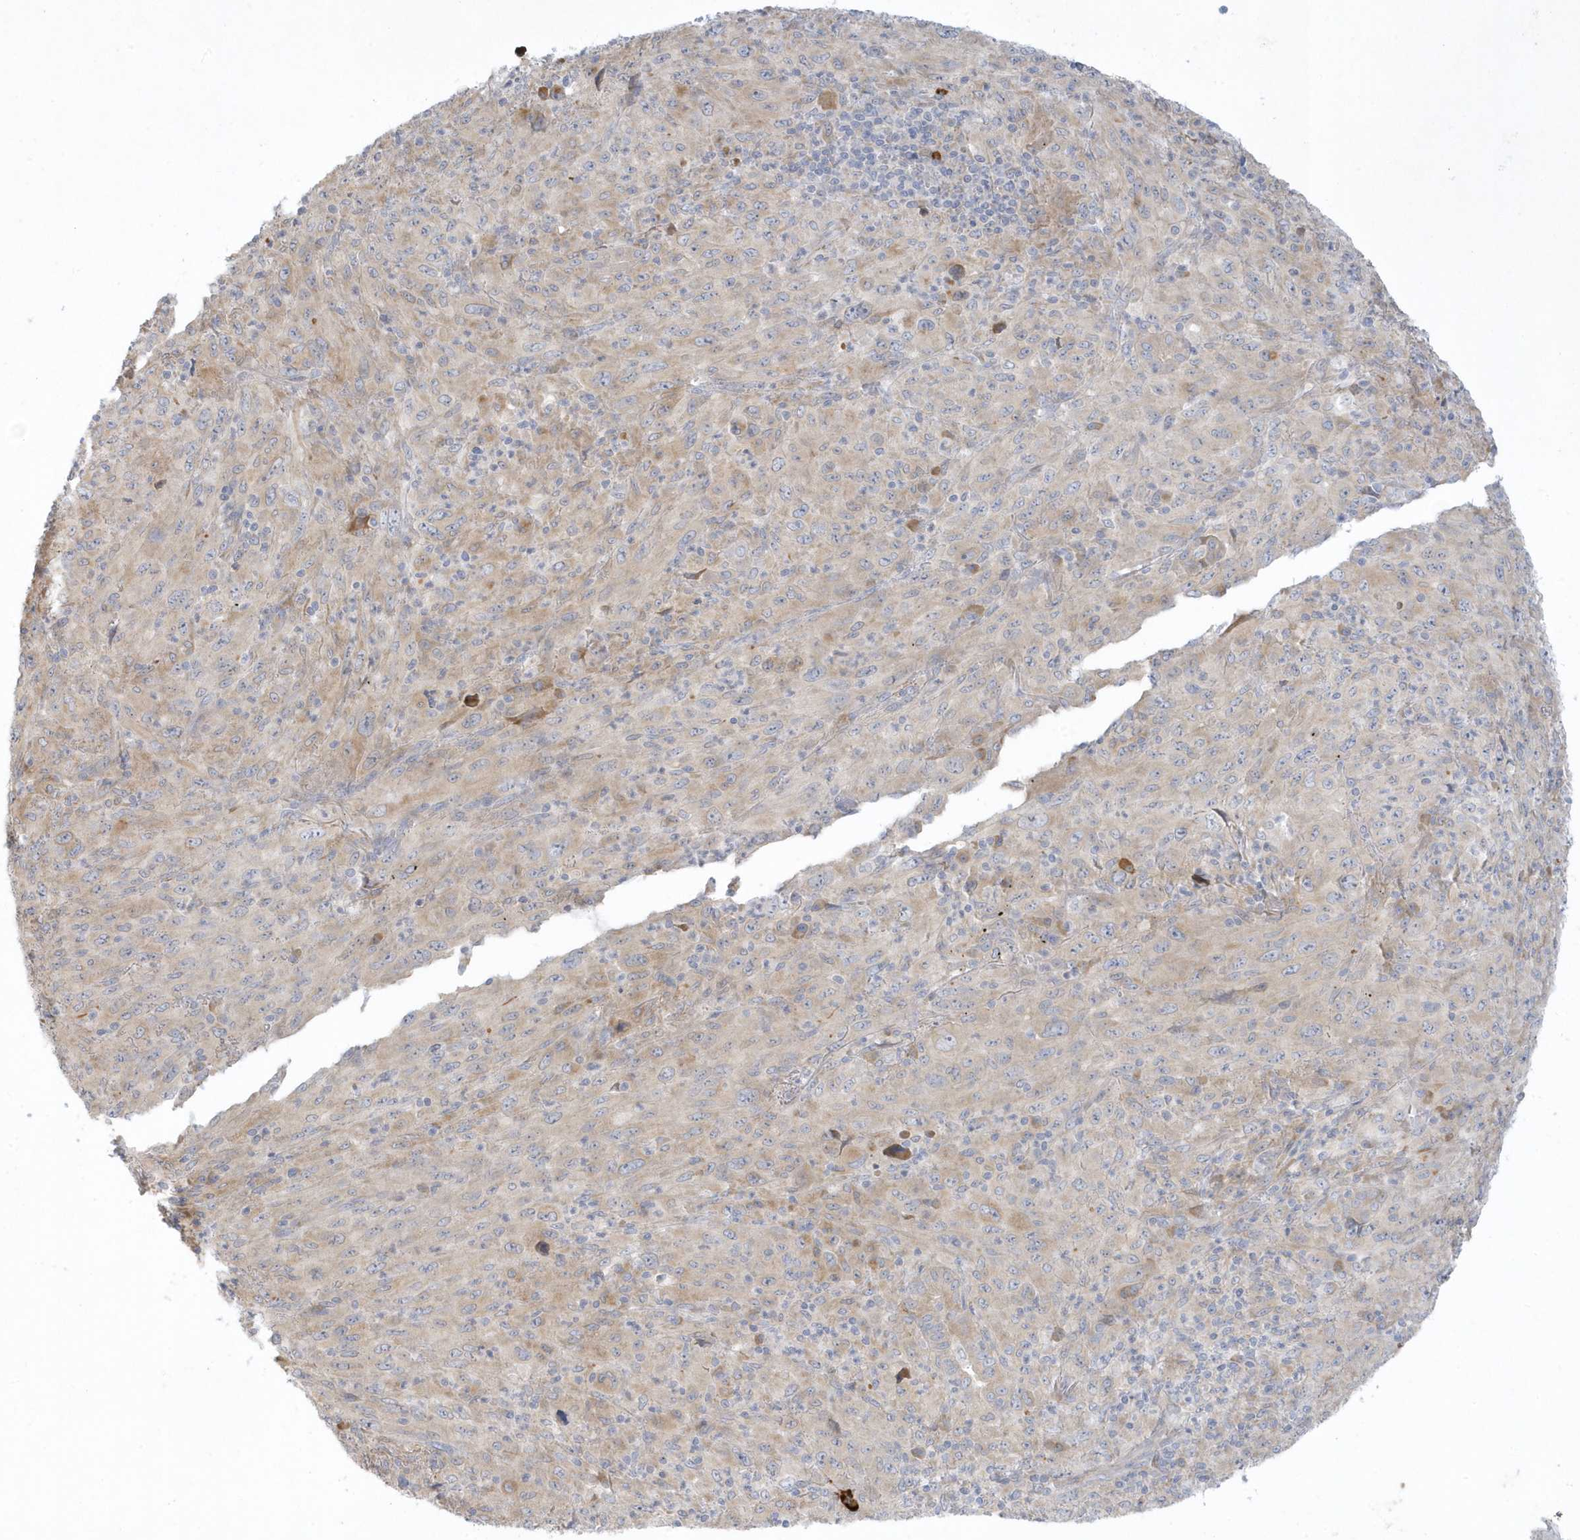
{"staining": {"intensity": "weak", "quantity": "<25%", "location": "cytoplasmic/membranous"}, "tissue": "melanoma", "cell_type": "Tumor cells", "image_type": "cancer", "snomed": [{"axis": "morphology", "description": "Malignant melanoma, Metastatic site"}, {"axis": "topography", "description": "Skin"}], "caption": "This is a photomicrograph of immunohistochemistry (IHC) staining of melanoma, which shows no positivity in tumor cells.", "gene": "THADA", "patient": {"sex": "female", "age": 56}}